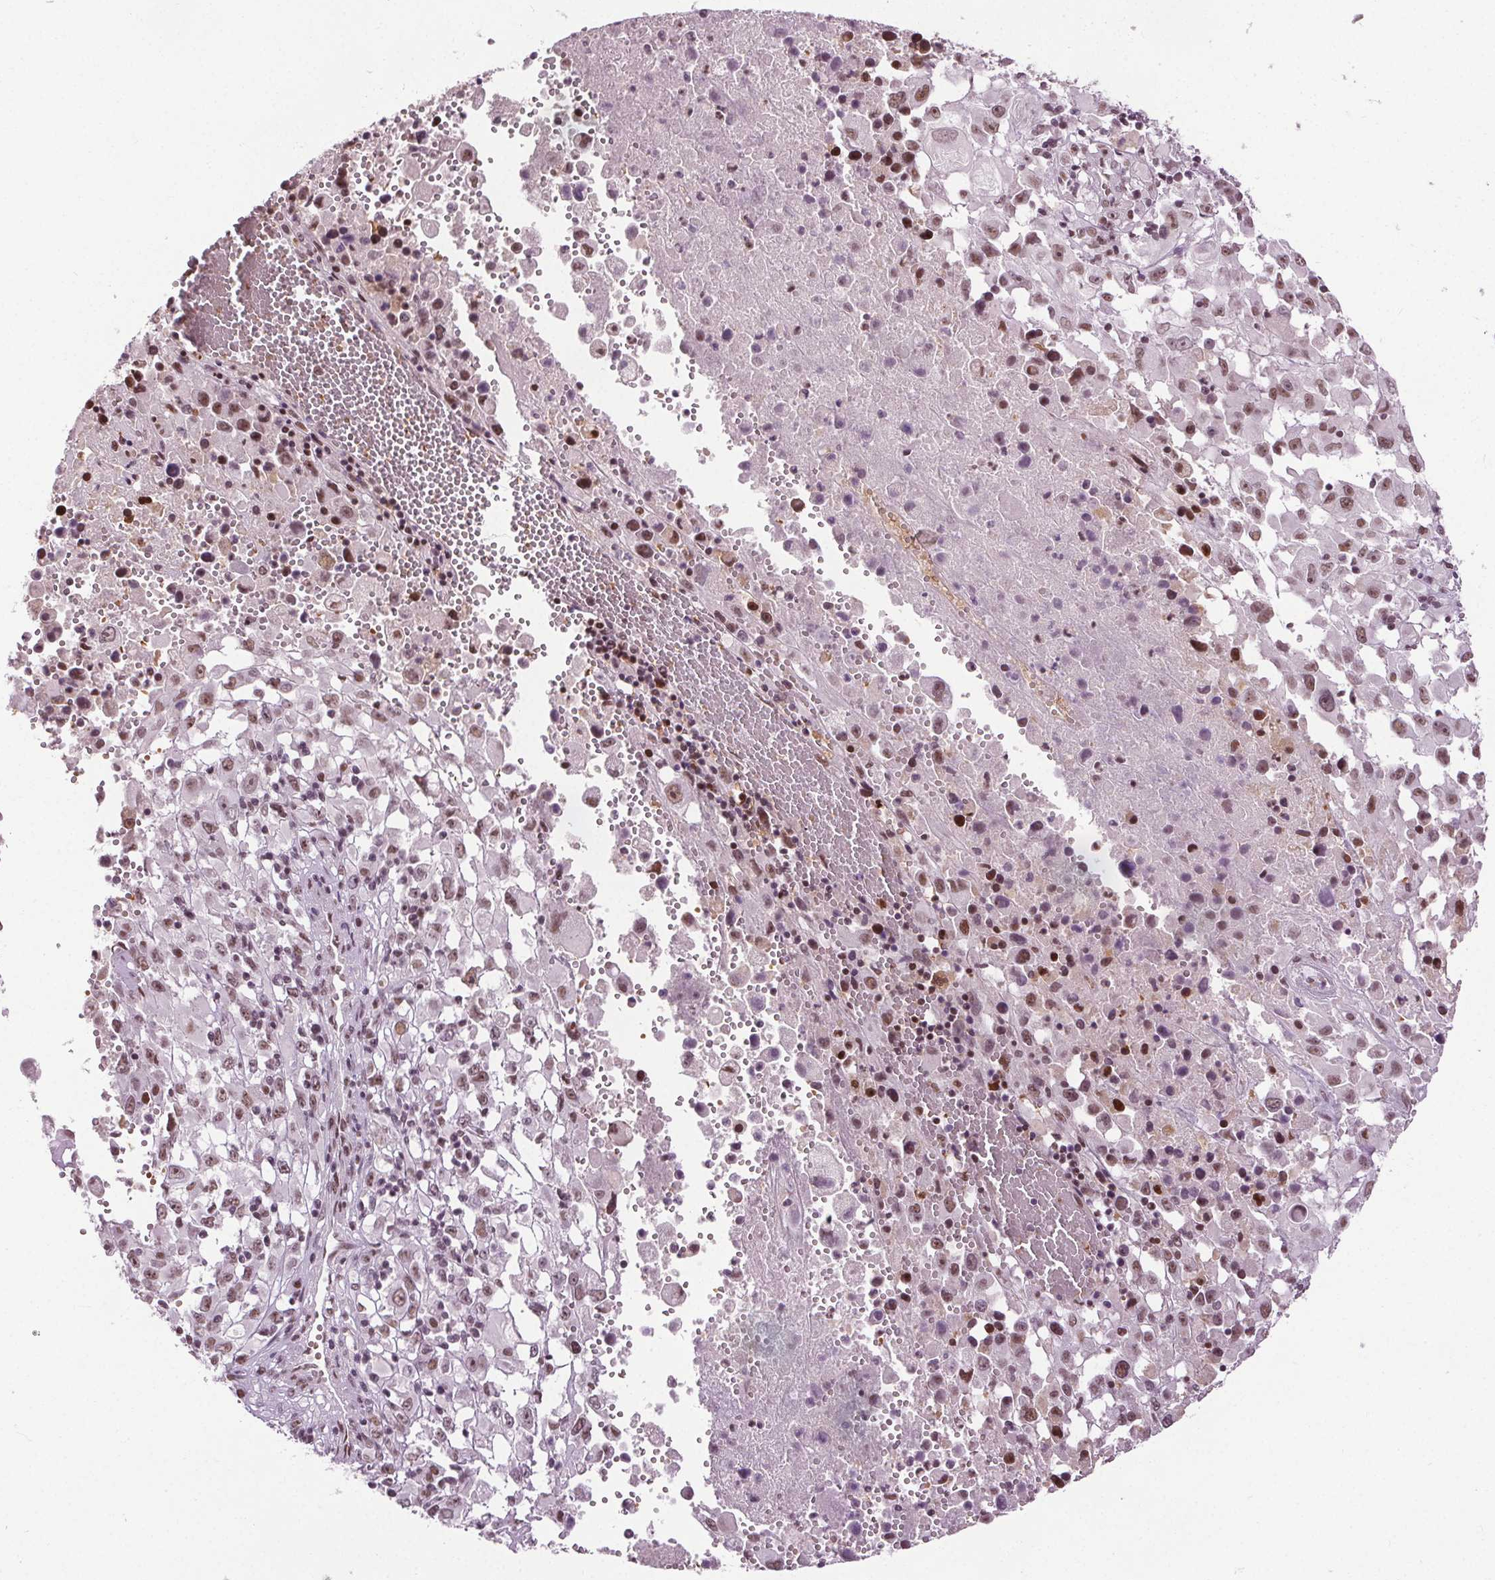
{"staining": {"intensity": "moderate", "quantity": ">75%", "location": "nuclear"}, "tissue": "melanoma", "cell_type": "Tumor cells", "image_type": "cancer", "snomed": [{"axis": "morphology", "description": "Malignant melanoma, Metastatic site"}, {"axis": "topography", "description": "Soft tissue"}], "caption": "Immunohistochemical staining of malignant melanoma (metastatic site) shows medium levels of moderate nuclear expression in about >75% of tumor cells. The protein of interest is shown in brown color, while the nuclei are stained blue.", "gene": "IWS1", "patient": {"sex": "male", "age": 50}}